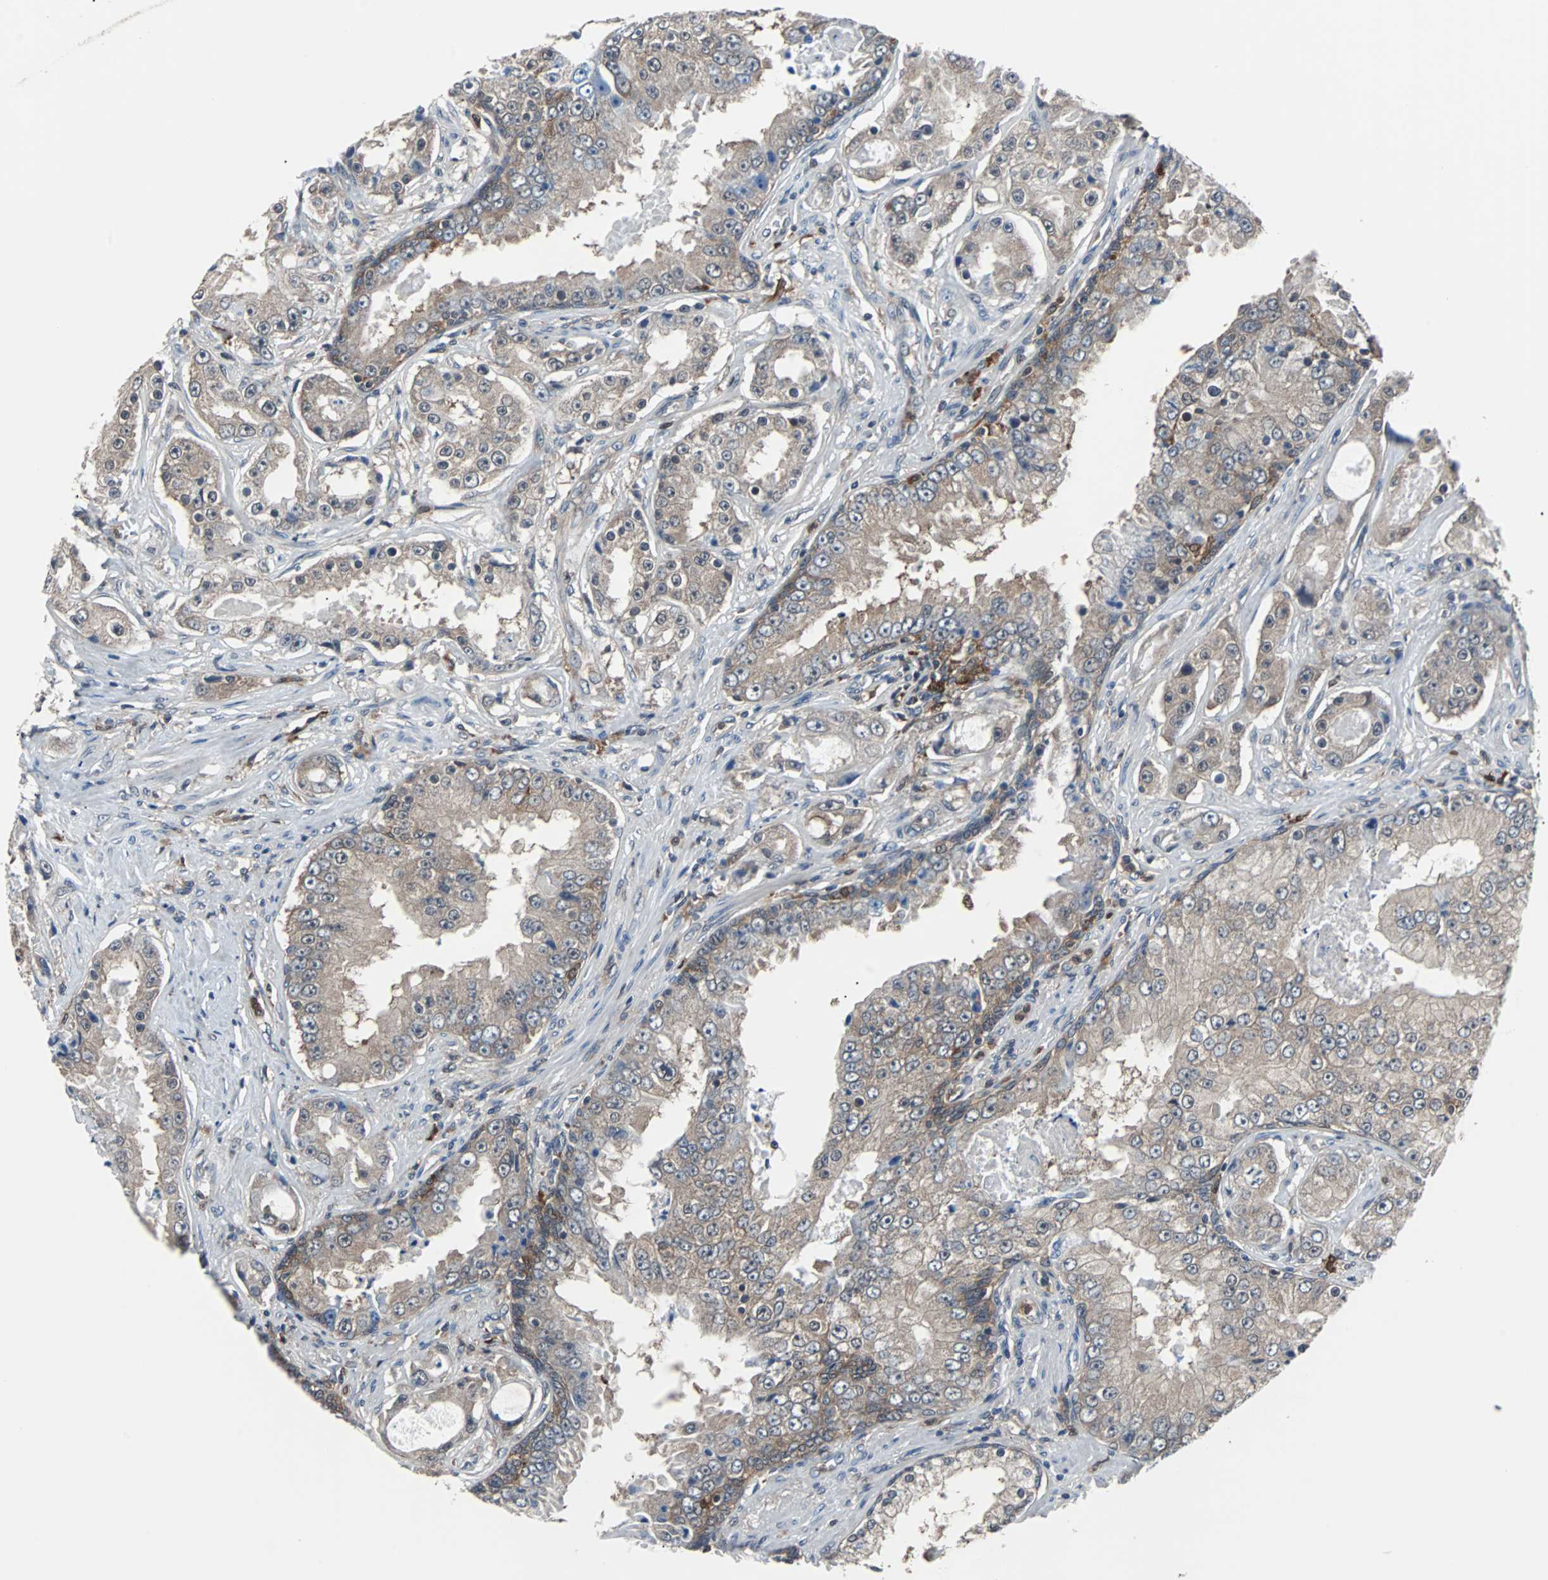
{"staining": {"intensity": "weak", "quantity": ">75%", "location": "cytoplasmic/membranous"}, "tissue": "prostate cancer", "cell_type": "Tumor cells", "image_type": "cancer", "snomed": [{"axis": "morphology", "description": "Adenocarcinoma, High grade"}, {"axis": "topography", "description": "Prostate"}], "caption": "Immunohistochemistry staining of prostate high-grade adenocarcinoma, which exhibits low levels of weak cytoplasmic/membranous positivity in about >75% of tumor cells indicating weak cytoplasmic/membranous protein staining. The staining was performed using DAB (3,3'-diaminobenzidine) (brown) for protein detection and nuclei were counterstained in hematoxylin (blue).", "gene": "PAK1", "patient": {"sex": "male", "age": 73}}